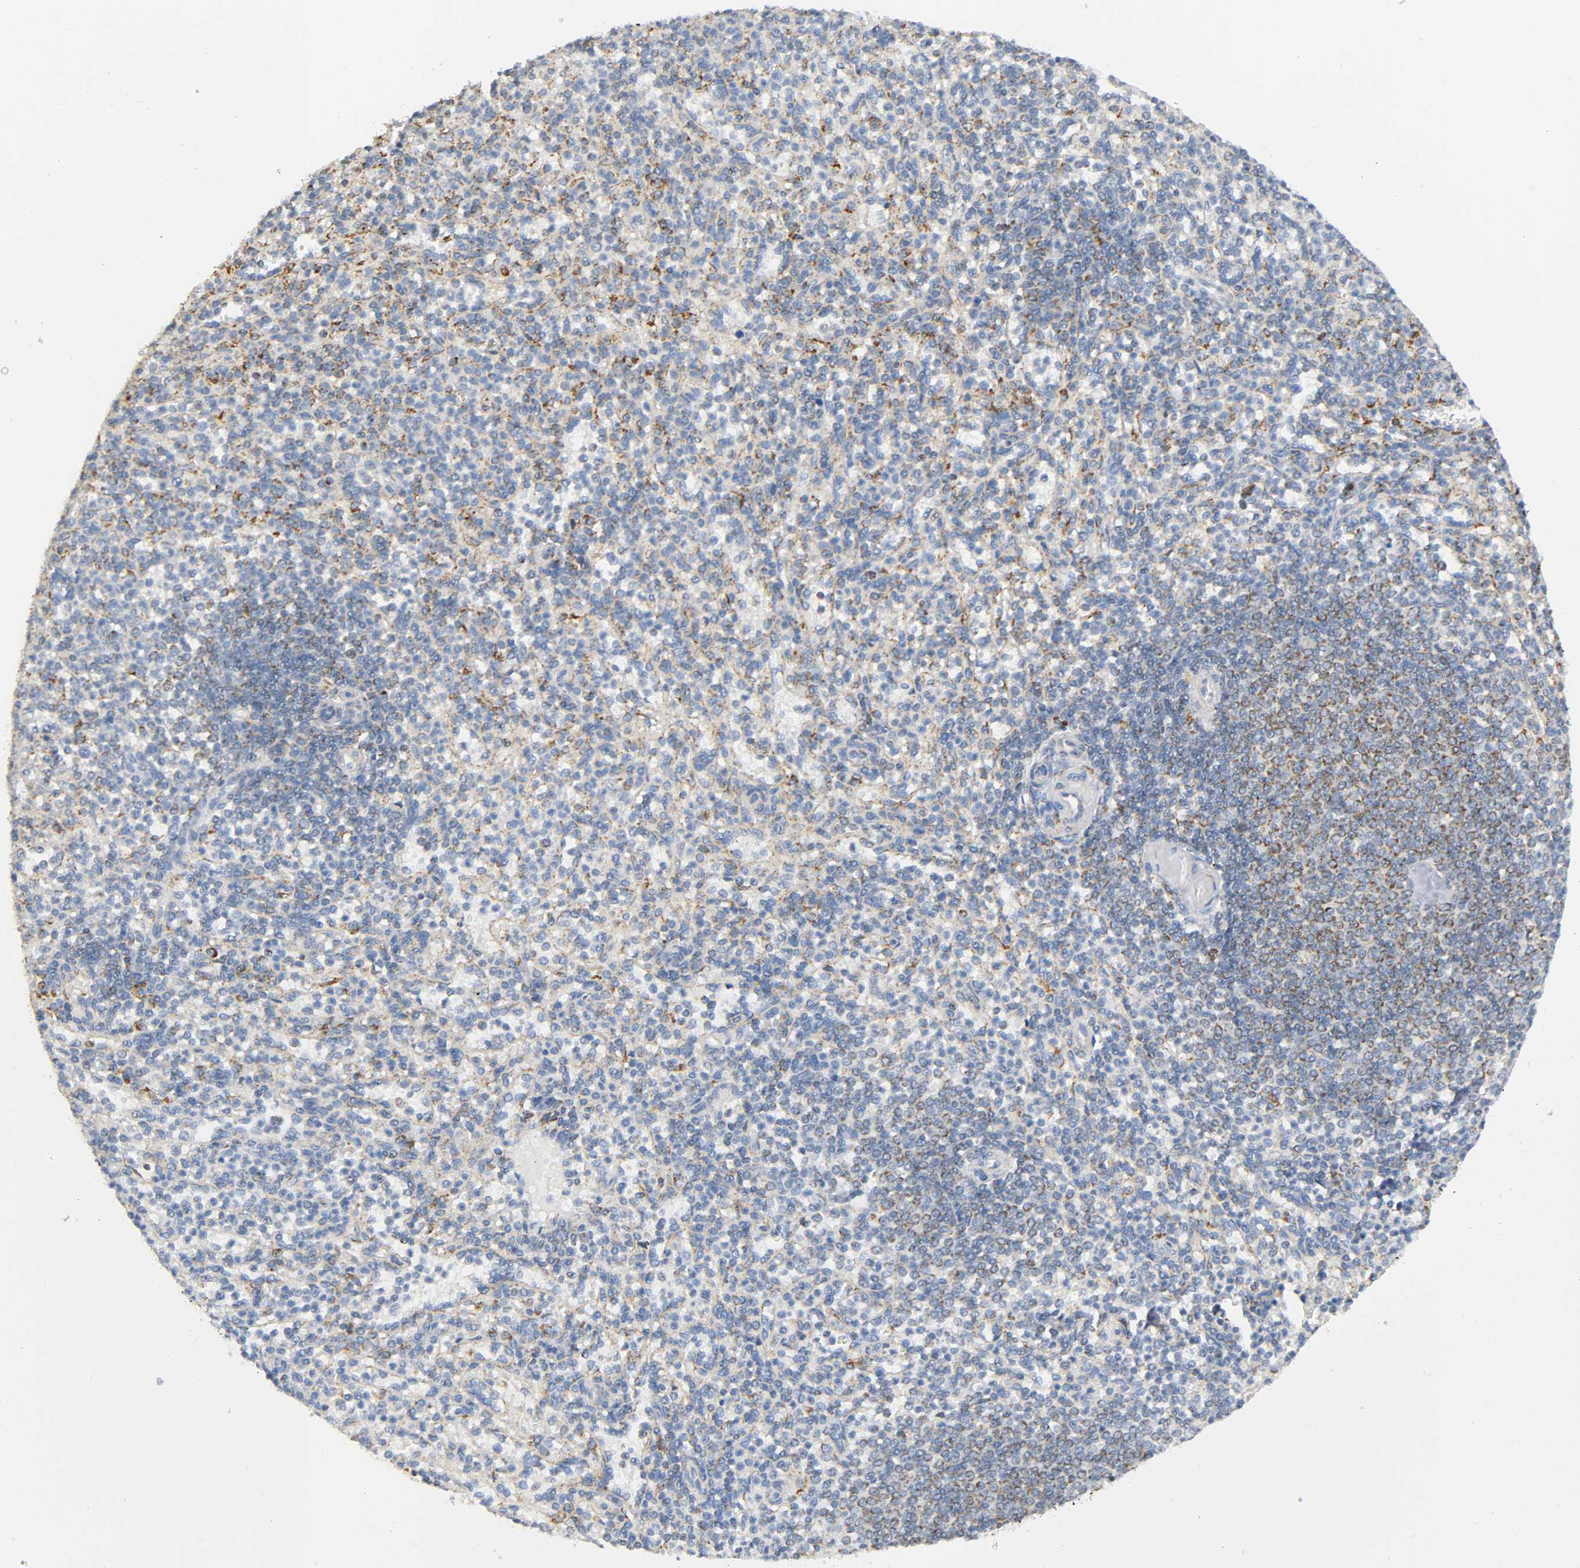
{"staining": {"intensity": "moderate", "quantity": ">75%", "location": "cytoplasmic/membranous"}, "tissue": "spleen", "cell_type": "Cells in red pulp", "image_type": "normal", "snomed": [{"axis": "morphology", "description": "Normal tissue, NOS"}, {"axis": "topography", "description": "Spleen"}], "caption": "Immunohistochemistry (IHC) staining of normal spleen, which displays medium levels of moderate cytoplasmic/membranous expression in about >75% of cells in red pulp indicating moderate cytoplasmic/membranous protein staining. The staining was performed using DAB (brown) for protein detection and nuclei were counterstained in hematoxylin (blue).", "gene": "BAK1", "patient": {"sex": "female", "age": 74}}